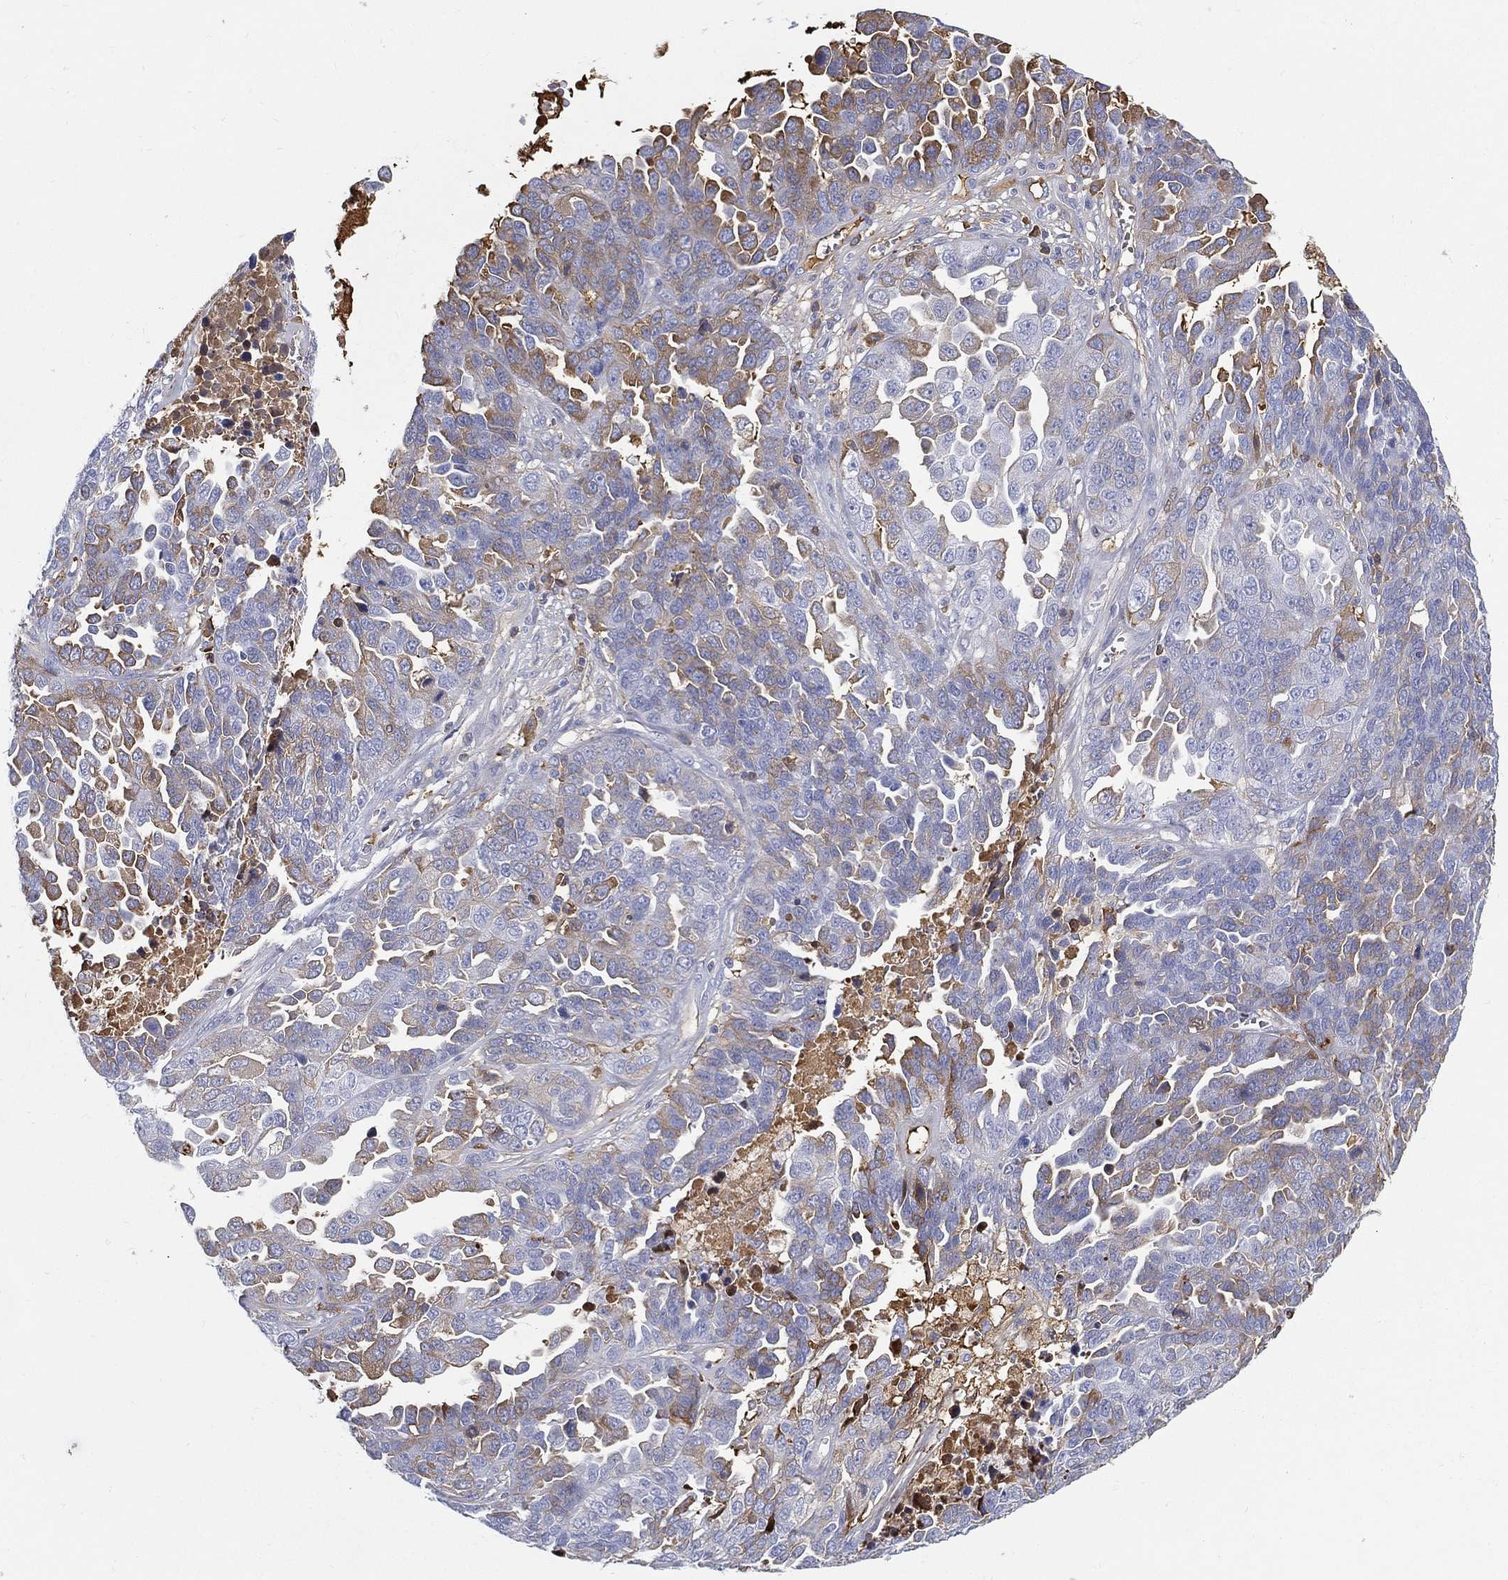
{"staining": {"intensity": "weak", "quantity": "<25%", "location": "cytoplasmic/membranous"}, "tissue": "ovarian cancer", "cell_type": "Tumor cells", "image_type": "cancer", "snomed": [{"axis": "morphology", "description": "Cystadenocarcinoma, serous, NOS"}, {"axis": "topography", "description": "Ovary"}], "caption": "Immunohistochemical staining of serous cystadenocarcinoma (ovarian) shows no significant expression in tumor cells. (Stains: DAB (3,3'-diaminobenzidine) IHC with hematoxylin counter stain, Microscopy: brightfield microscopy at high magnification).", "gene": "IFNB1", "patient": {"sex": "female", "age": 87}}